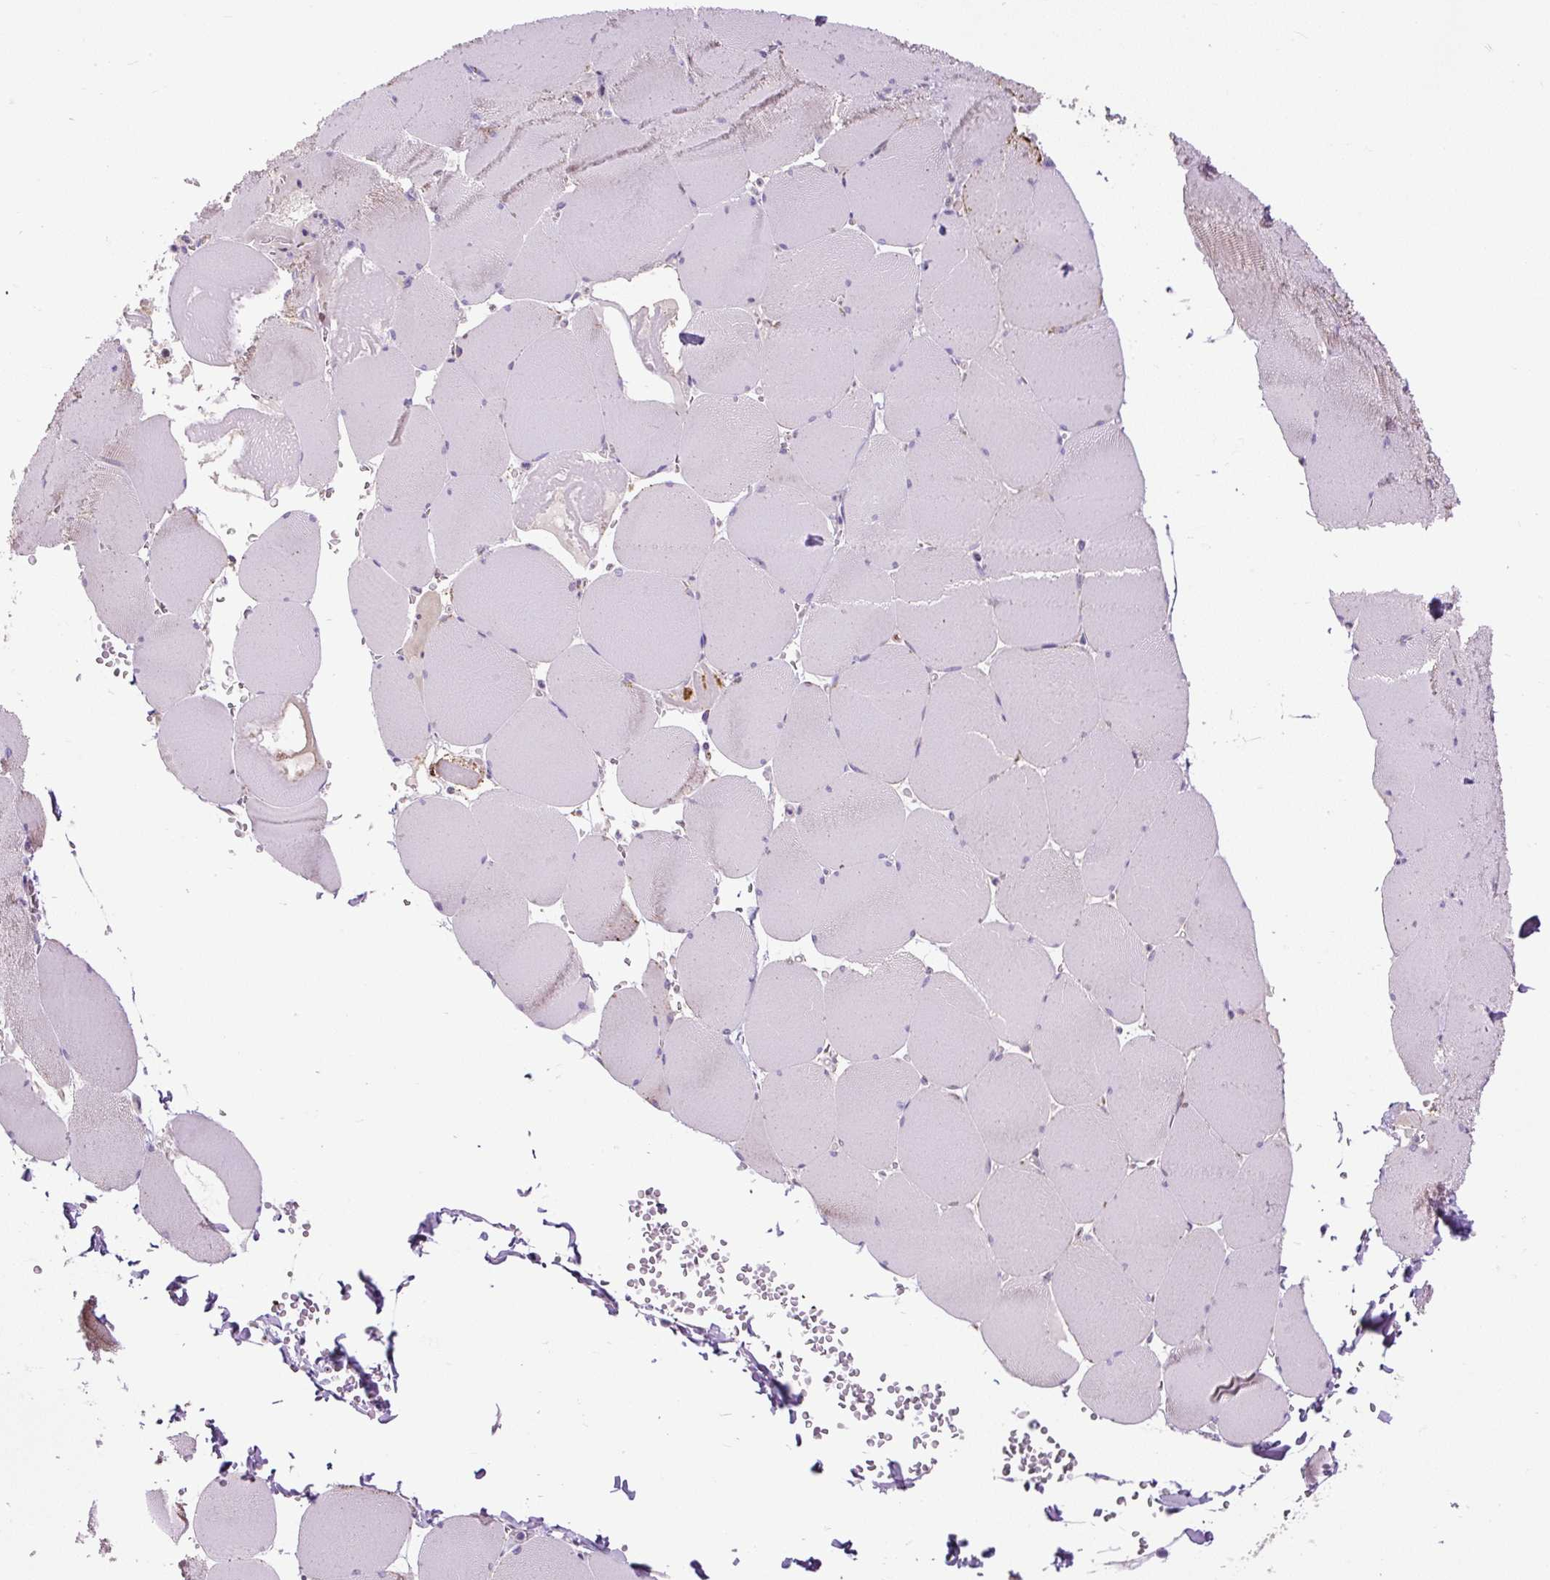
{"staining": {"intensity": "weak", "quantity": "<25%", "location": "cytoplasmic/membranous"}, "tissue": "skeletal muscle", "cell_type": "Myocytes", "image_type": "normal", "snomed": [{"axis": "morphology", "description": "Normal tissue, NOS"}, {"axis": "topography", "description": "Skeletal muscle"}, {"axis": "topography", "description": "Head-Neck"}], "caption": "Immunohistochemistry (IHC) of unremarkable skeletal muscle exhibits no positivity in myocytes.", "gene": "TM2D3", "patient": {"sex": "male", "age": 66}}